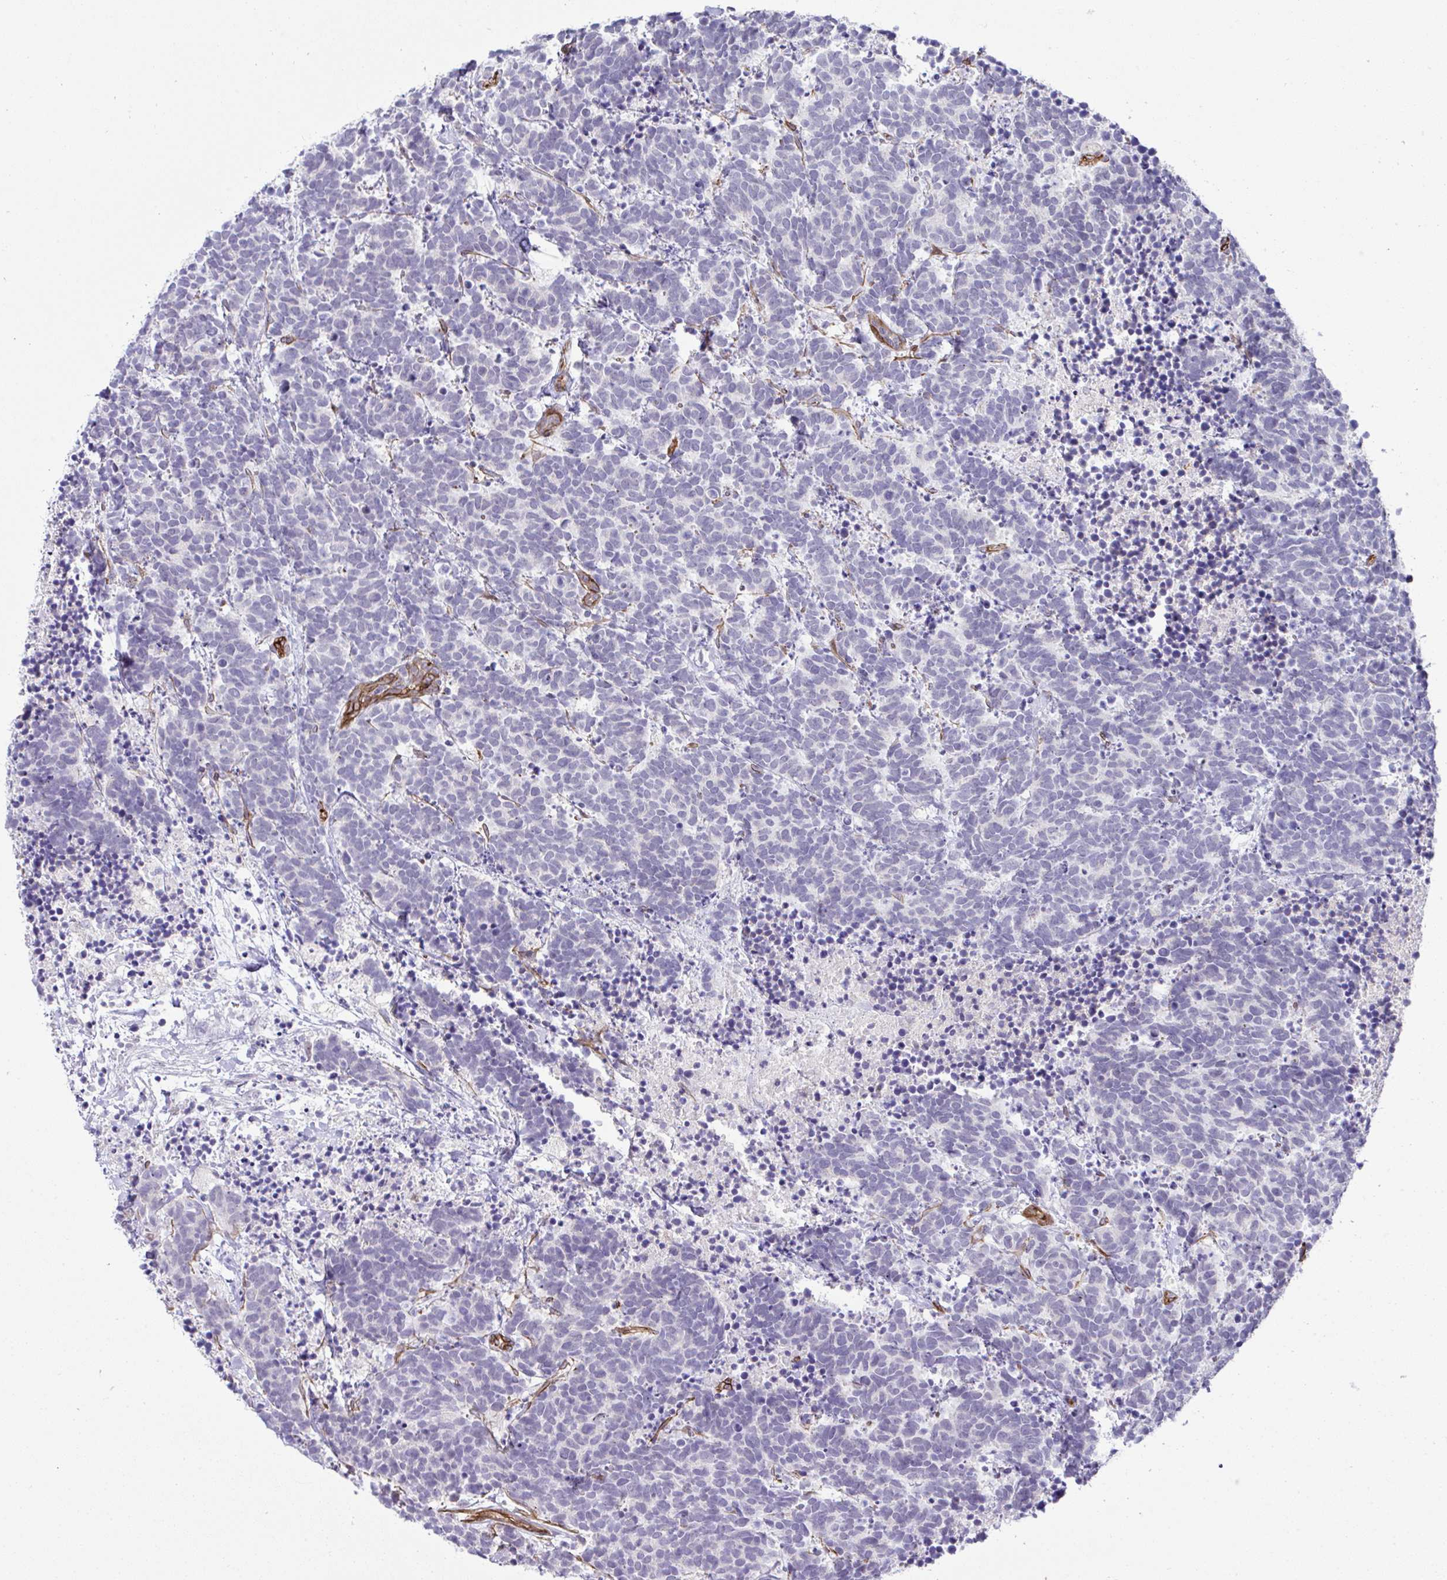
{"staining": {"intensity": "negative", "quantity": "none", "location": "none"}, "tissue": "carcinoid", "cell_type": "Tumor cells", "image_type": "cancer", "snomed": [{"axis": "morphology", "description": "Carcinoma, NOS"}, {"axis": "morphology", "description": "Carcinoid, malignant, NOS"}, {"axis": "topography", "description": "Prostate"}], "caption": "Tumor cells show no significant protein positivity in carcinoid.", "gene": "FBXO34", "patient": {"sex": "male", "age": 57}}